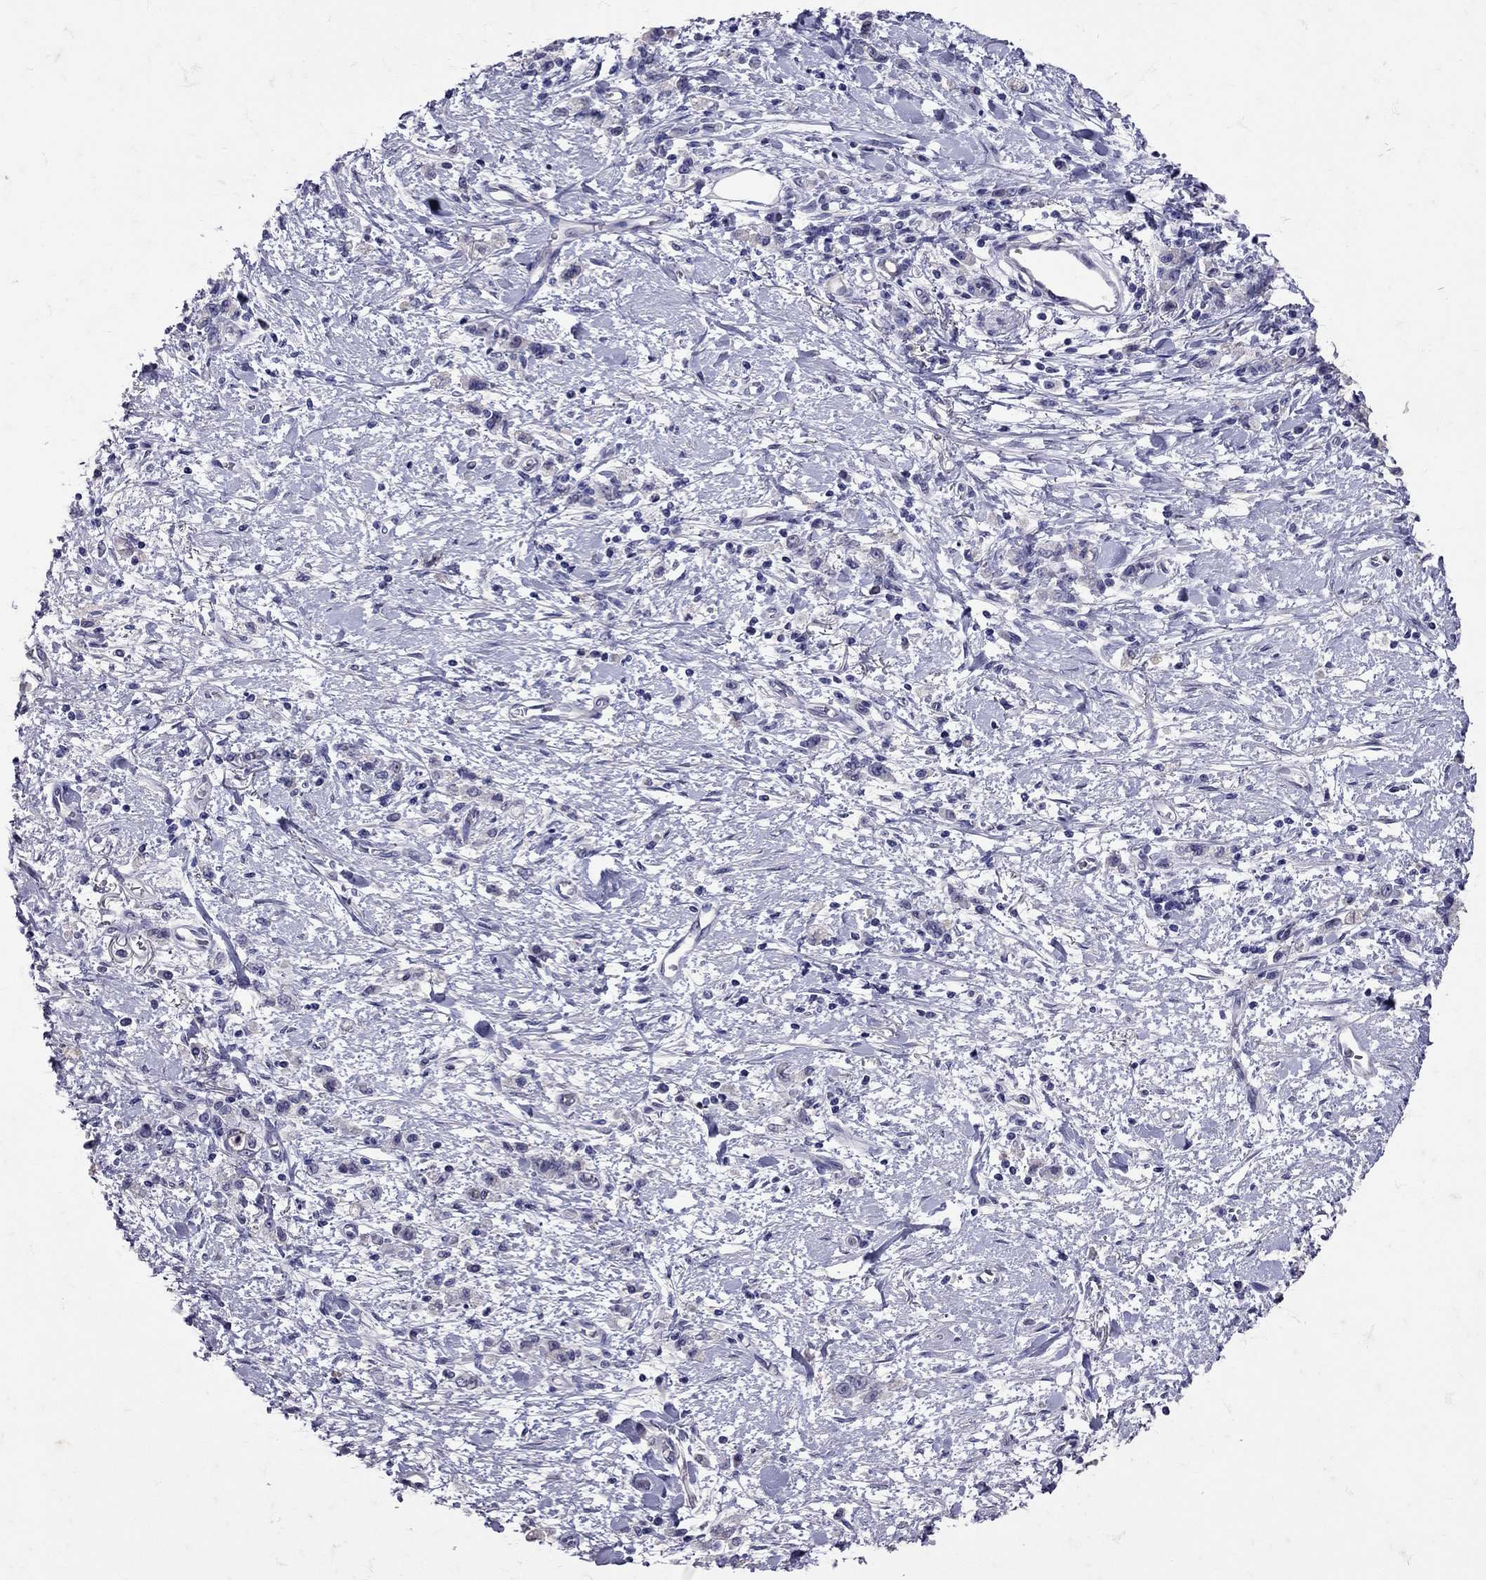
{"staining": {"intensity": "negative", "quantity": "none", "location": "none"}, "tissue": "stomach cancer", "cell_type": "Tumor cells", "image_type": "cancer", "snomed": [{"axis": "morphology", "description": "Adenocarcinoma, NOS"}, {"axis": "topography", "description": "Stomach"}], "caption": "An immunohistochemistry (IHC) histopathology image of stomach cancer is shown. There is no staining in tumor cells of stomach cancer. (DAB (3,3'-diaminobenzidine) IHC visualized using brightfield microscopy, high magnification).", "gene": "SST", "patient": {"sex": "male", "age": 77}}